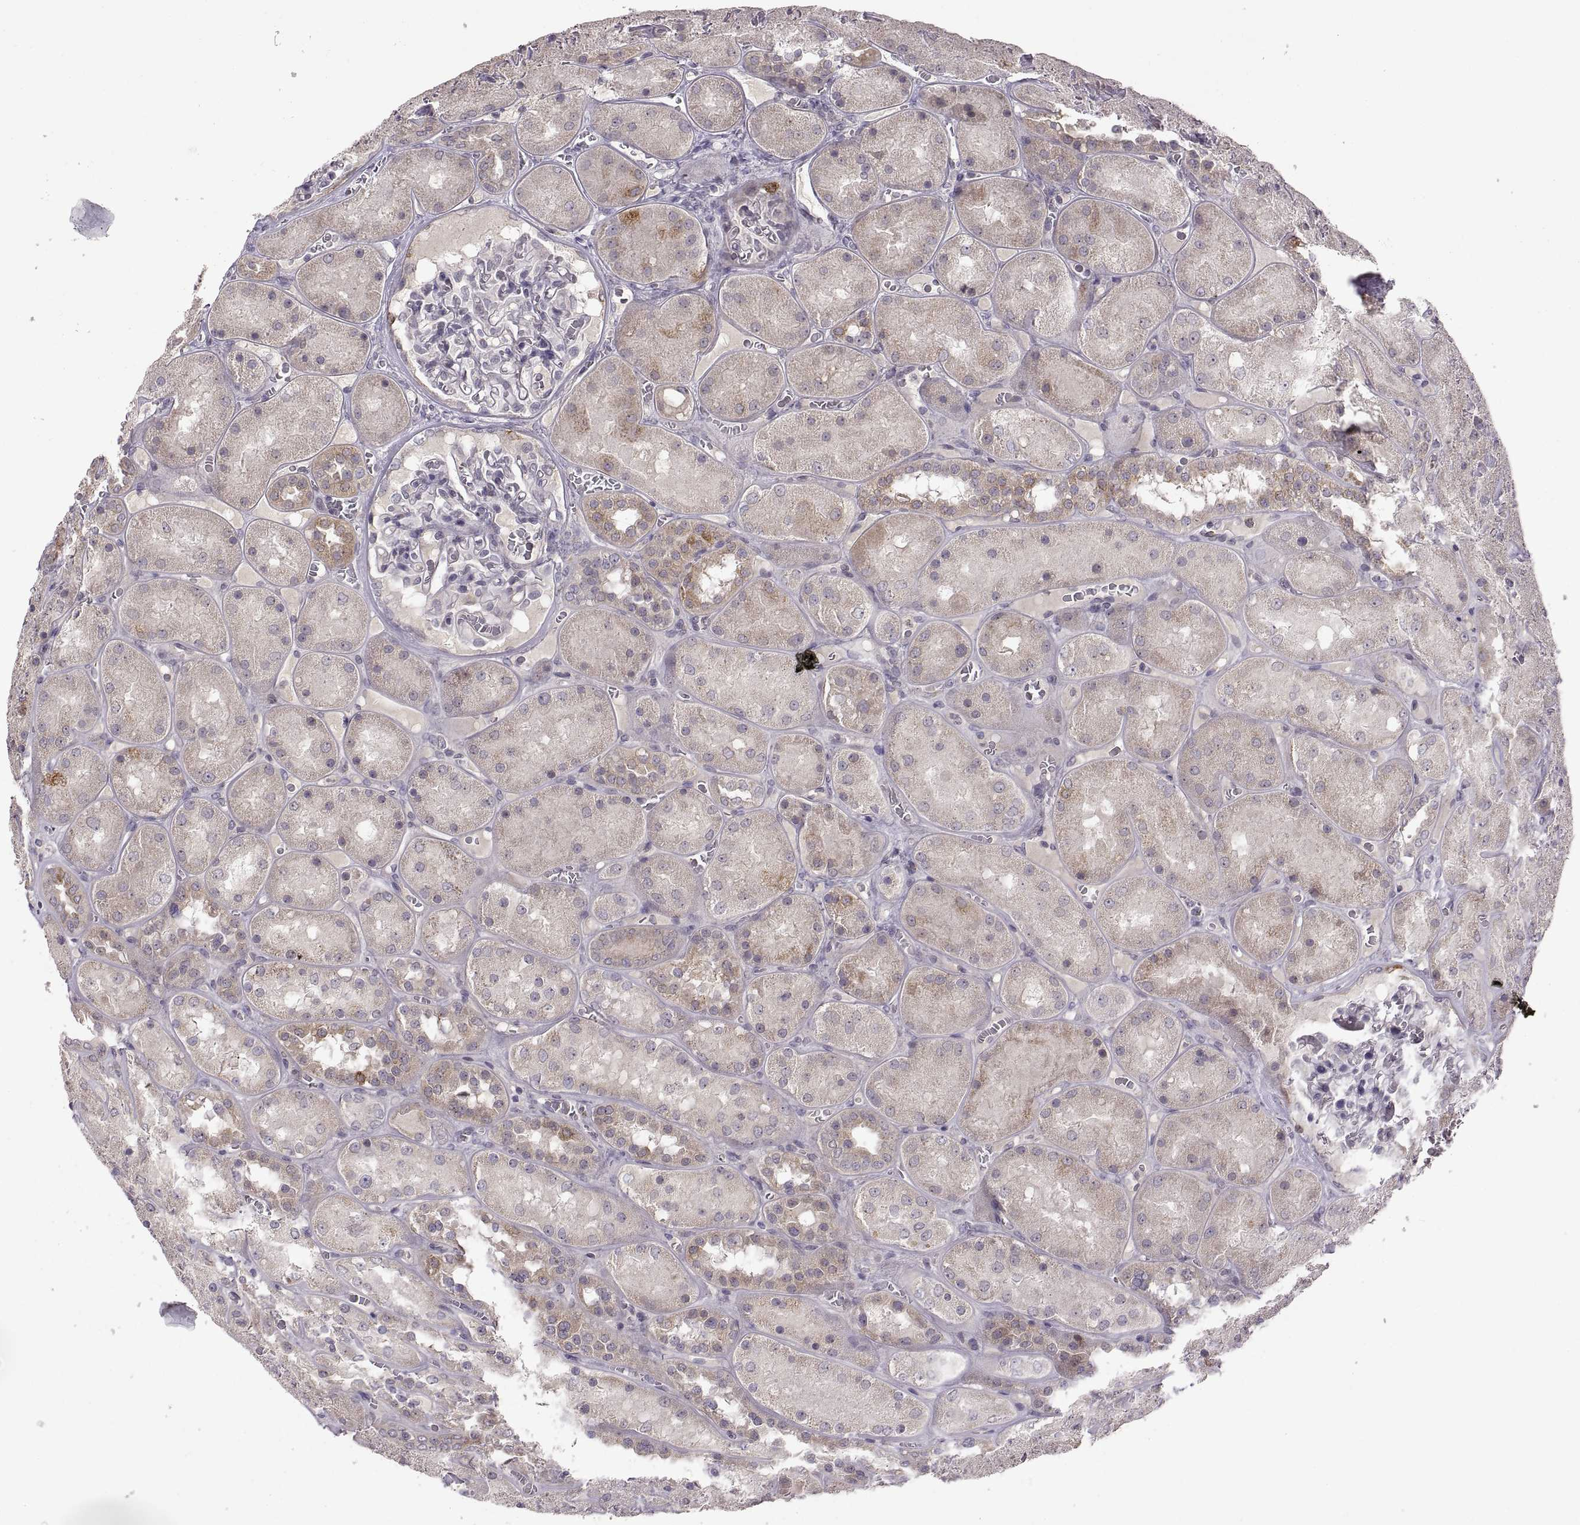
{"staining": {"intensity": "negative", "quantity": "none", "location": "none"}, "tissue": "kidney", "cell_type": "Cells in glomeruli", "image_type": "normal", "snomed": [{"axis": "morphology", "description": "Normal tissue, NOS"}, {"axis": "topography", "description": "Kidney"}], "caption": "Immunohistochemistry (IHC) photomicrograph of normal kidney: human kidney stained with DAB (3,3'-diaminobenzidine) shows no significant protein positivity in cells in glomeruli.", "gene": "HMGCR", "patient": {"sex": "male", "age": 73}}